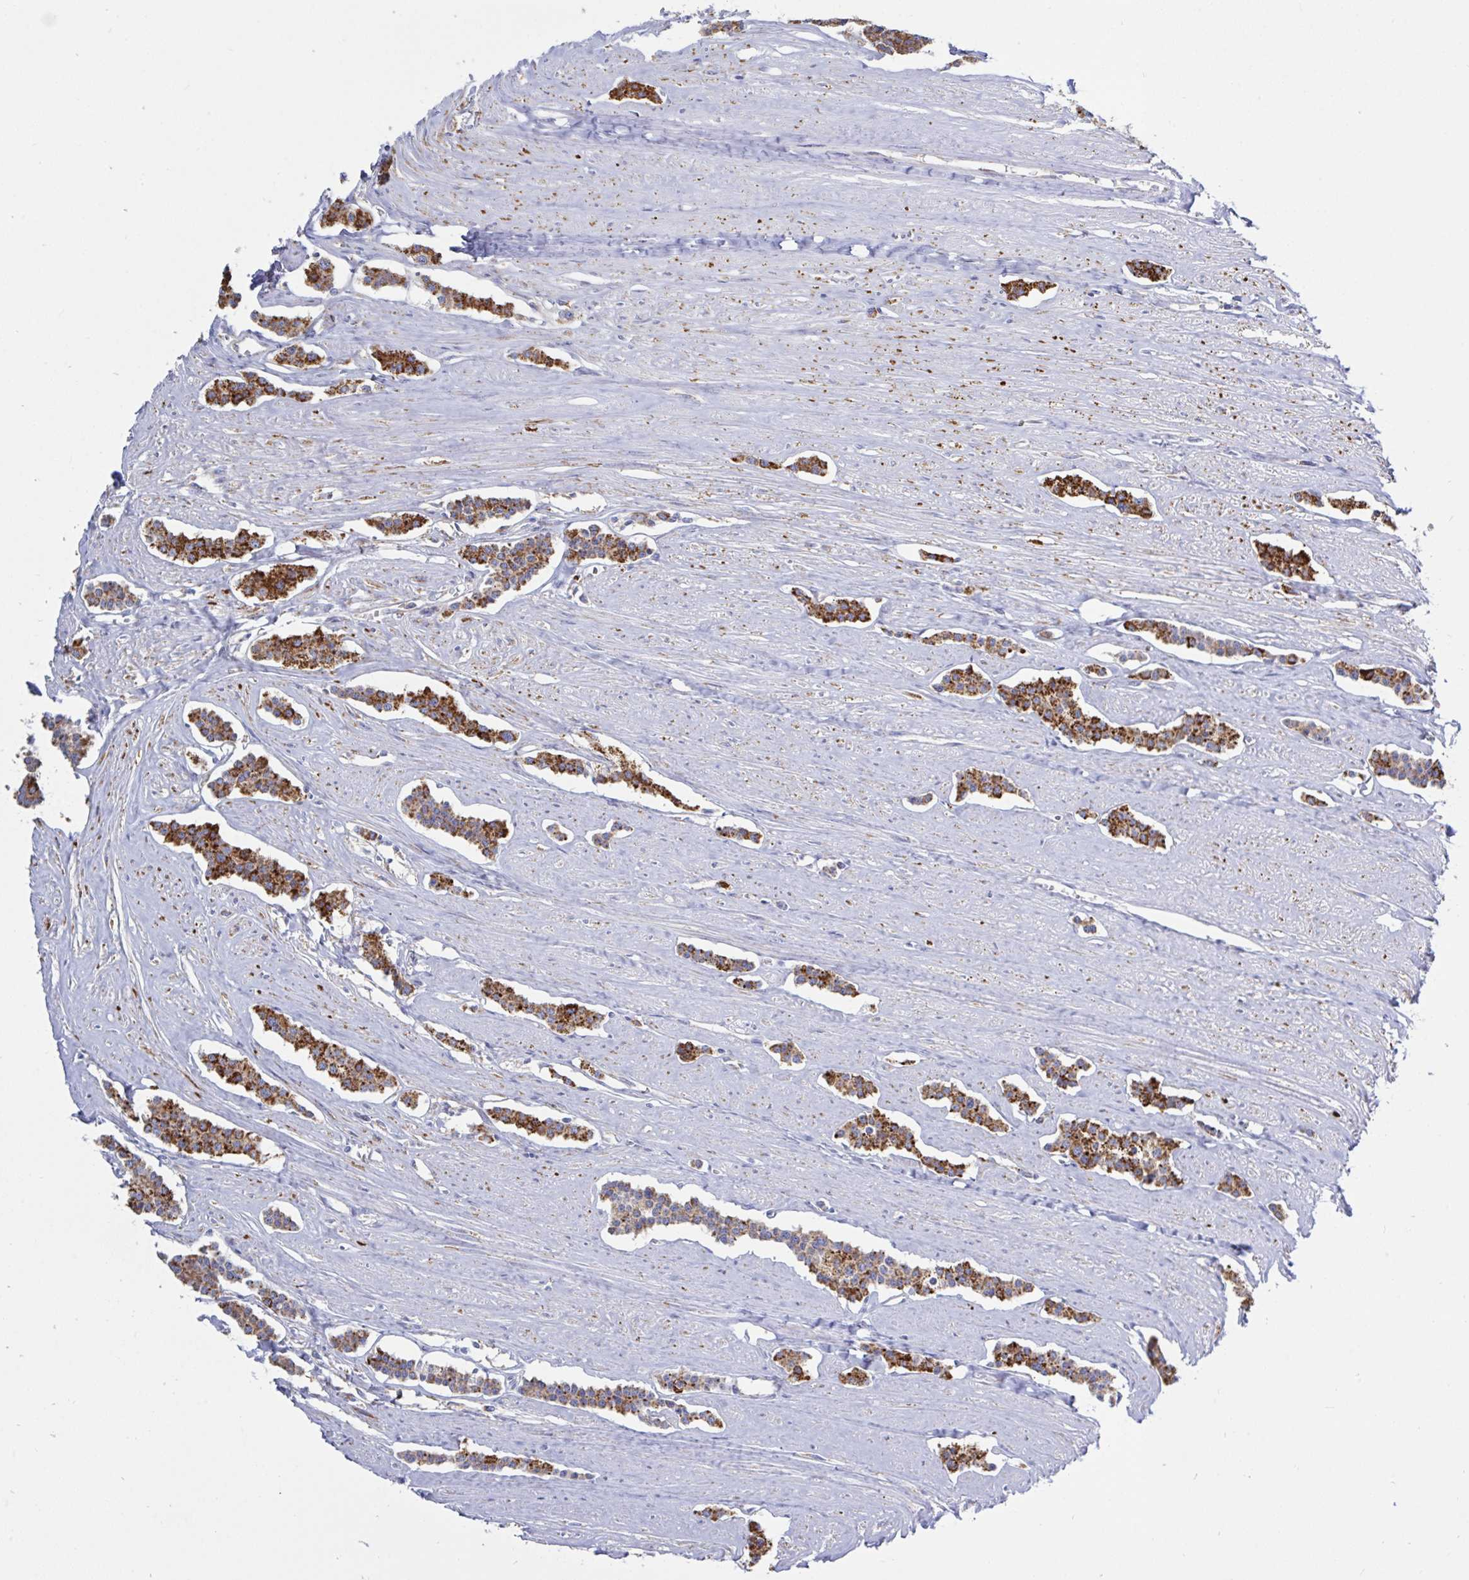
{"staining": {"intensity": "moderate", "quantity": ">75%", "location": "cytoplasmic/membranous"}, "tissue": "carcinoid", "cell_type": "Tumor cells", "image_type": "cancer", "snomed": [{"axis": "morphology", "description": "Carcinoid, malignant, NOS"}, {"axis": "topography", "description": "Small intestine"}], "caption": "Protein staining of carcinoid tissue shows moderate cytoplasmic/membranous positivity in about >75% of tumor cells.", "gene": "HSPE1", "patient": {"sex": "male", "age": 60}}